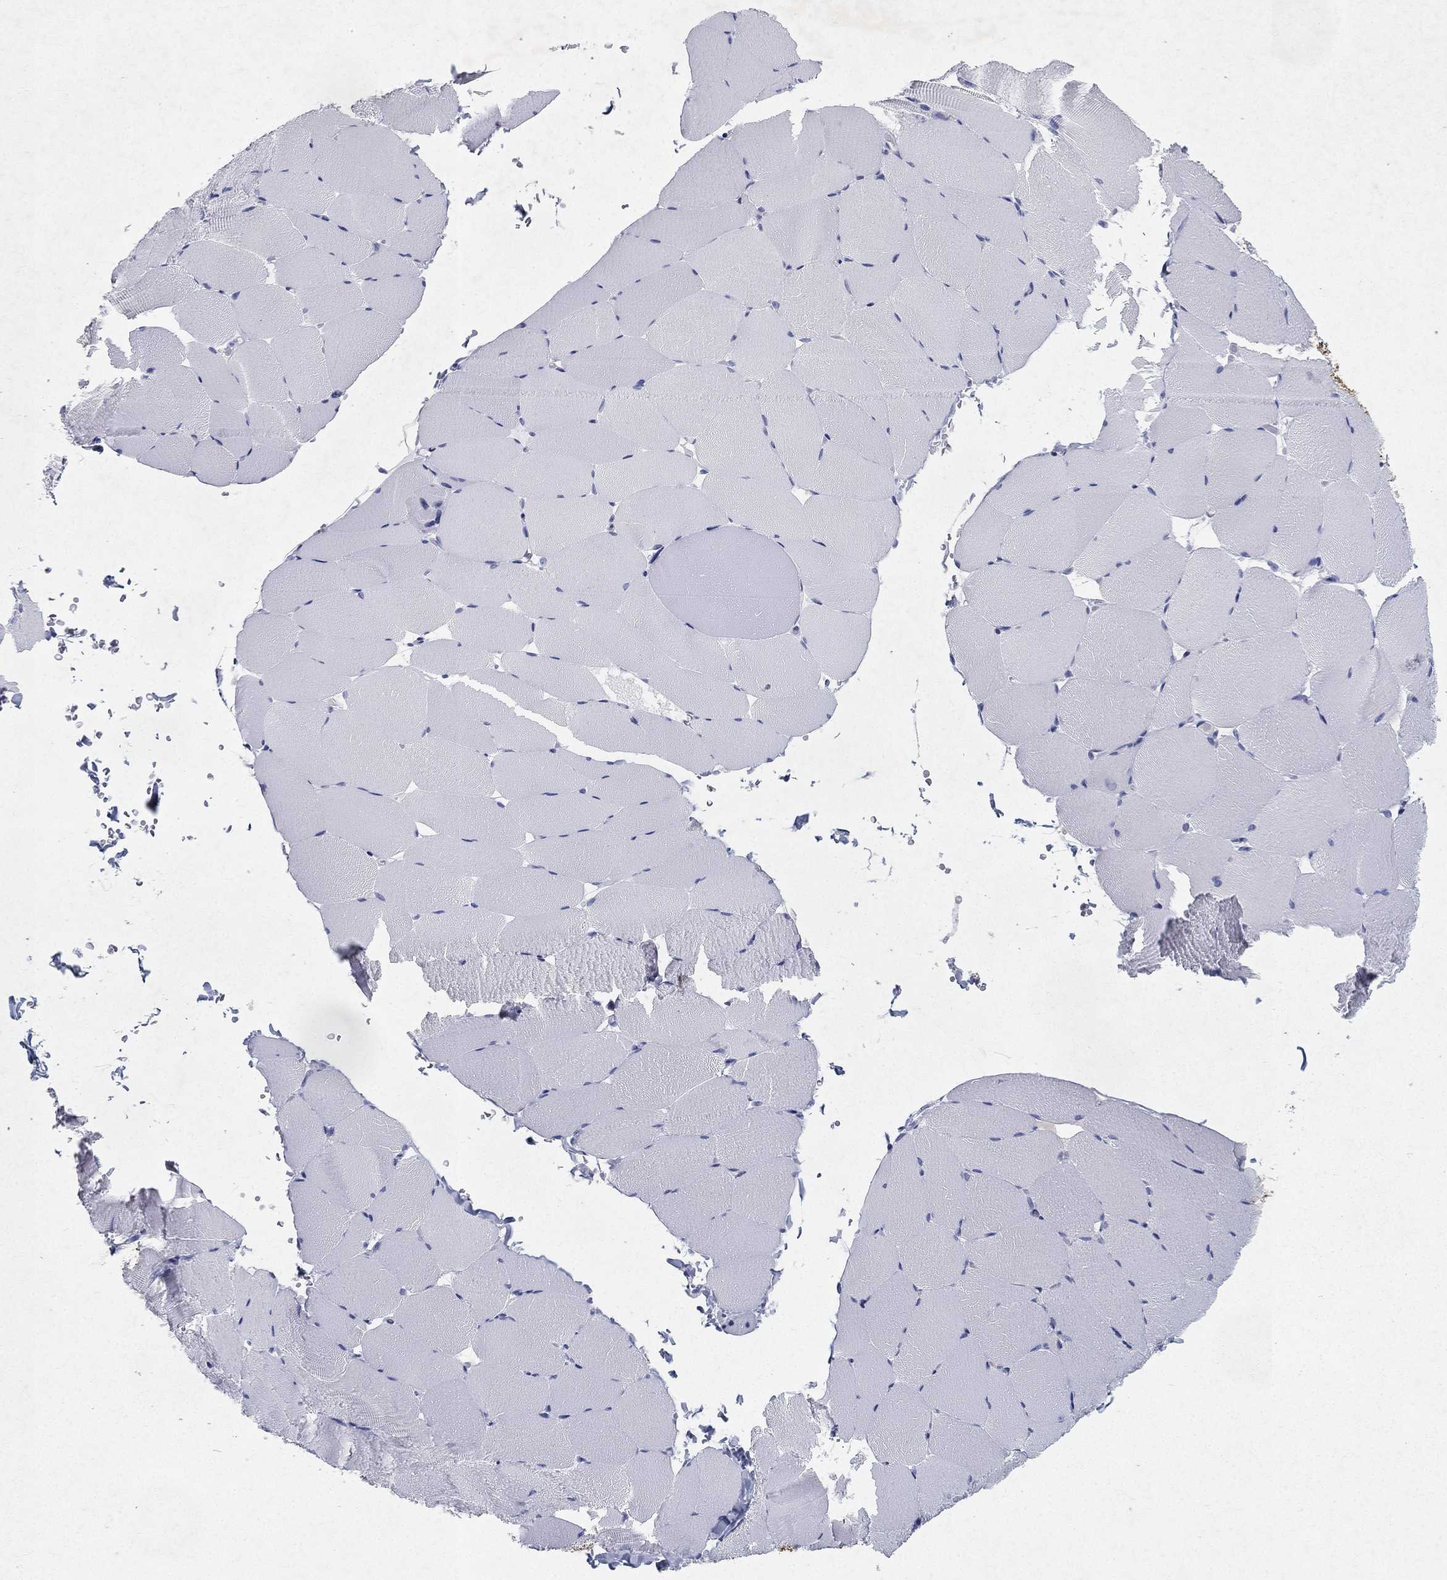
{"staining": {"intensity": "negative", "quantity": "none", "location": "none"}, "tissue": "skeletal muscle", "cell_type": "Myocytes", "image_type": "normal", "snomed": [{"axis": "morphology", "description": "Normal tissue, NOS"}, {"axis": "topography", "description": "Skeletal muscle"}], "caption": "A high-resolution image shows immunohistochemistry staining of unremarkable skeletal muscle, which shows no significant positivity in myocytes. (DAB immunohistochemistry (IHC), high magnification).", "gene": "RGS13", "patient": {"sex": "female", "age": 37}}